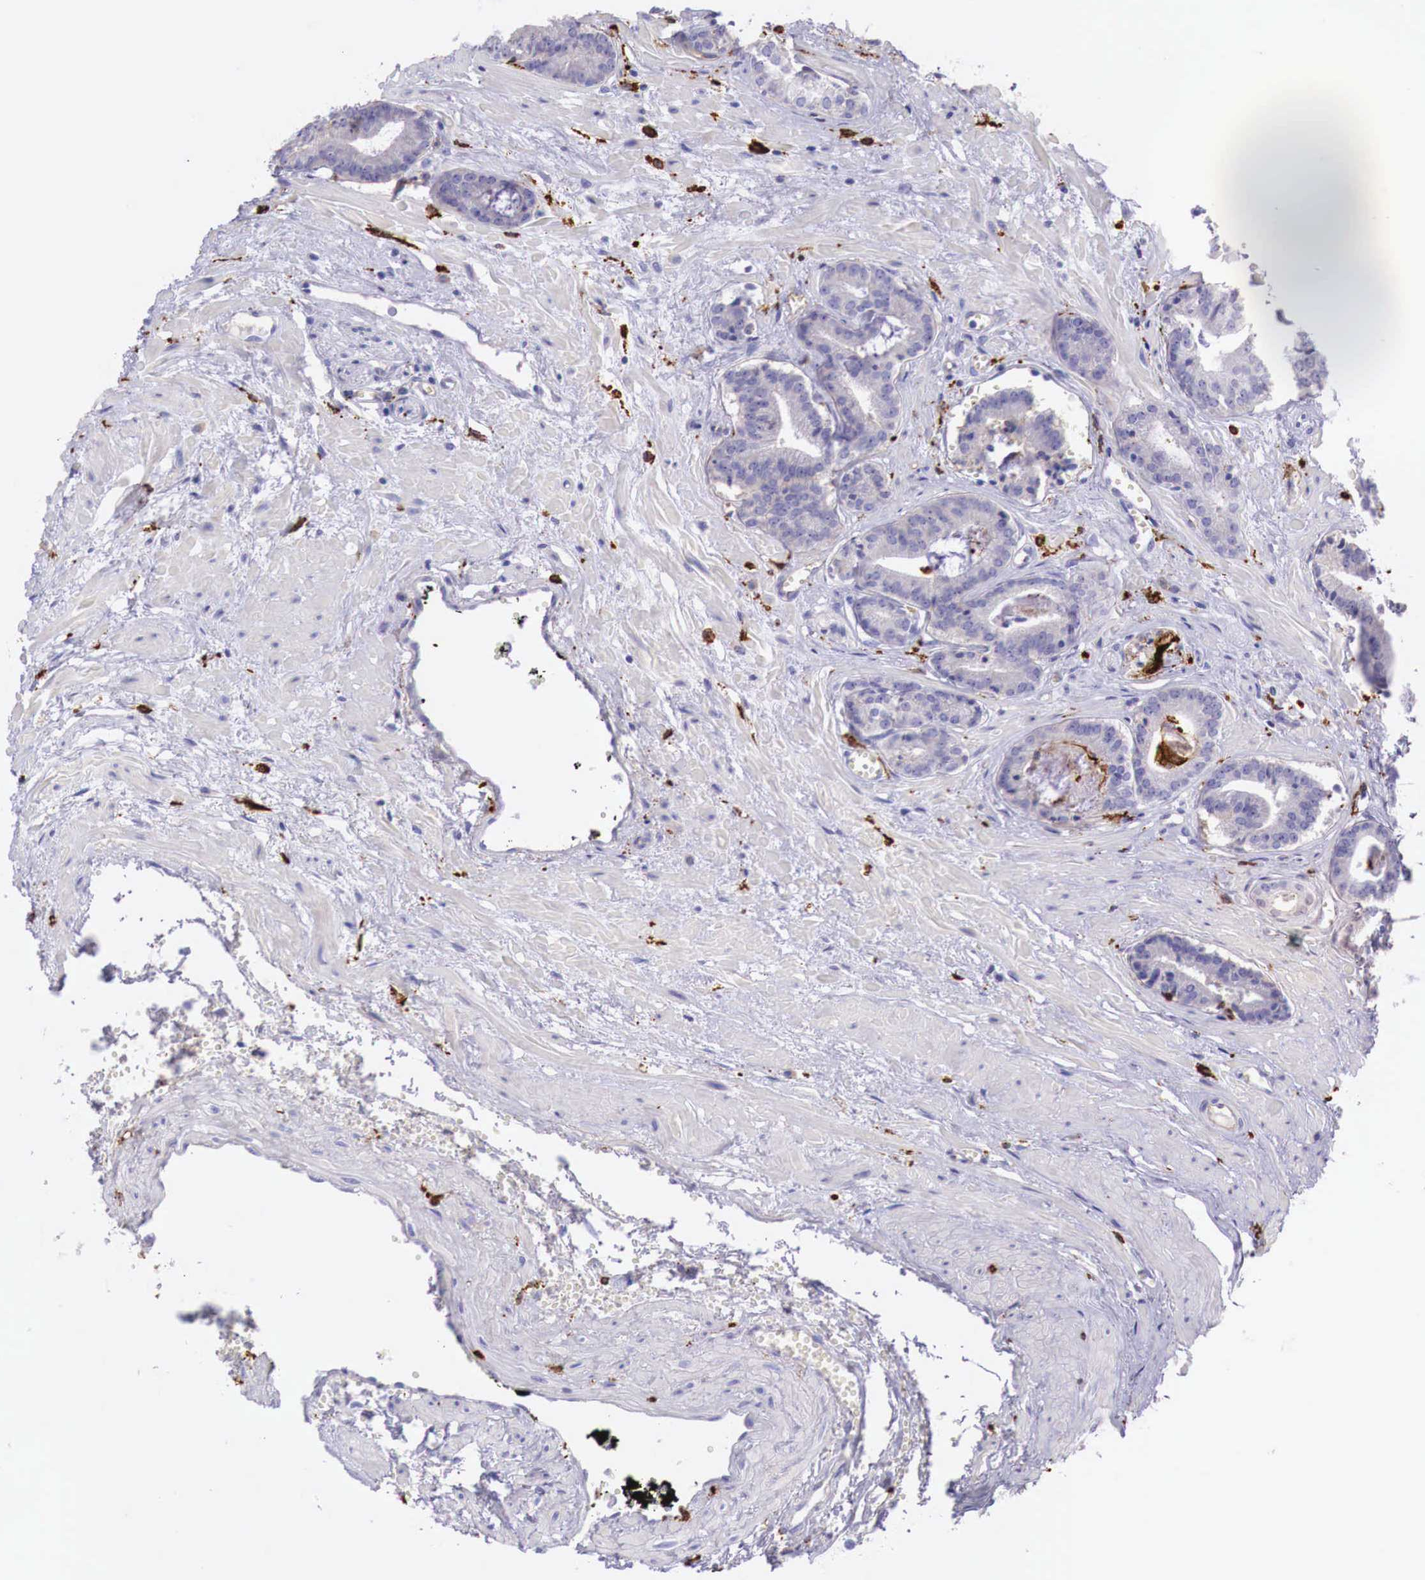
{"staining": {"intensity": "negative", "quantity": "none", "location": "none"}, "tissue": "prostate cancer", "cell_type": "Tumor cells", "image_type": "cancer", "snomed": [{"axis": "morphology", "description": "Adenocarcinoma, High grade"}, {"axis": "topography", "description": "Prostate"}], "caption": "Immunohistochemistry micrograph of adenocarcinoma (high-grade) (prostate) stained for a protein (brown), which exhibits no positivity in tumor cells.", "gene": "MSR1", "patient": {"sex": "male", "age": 56}}